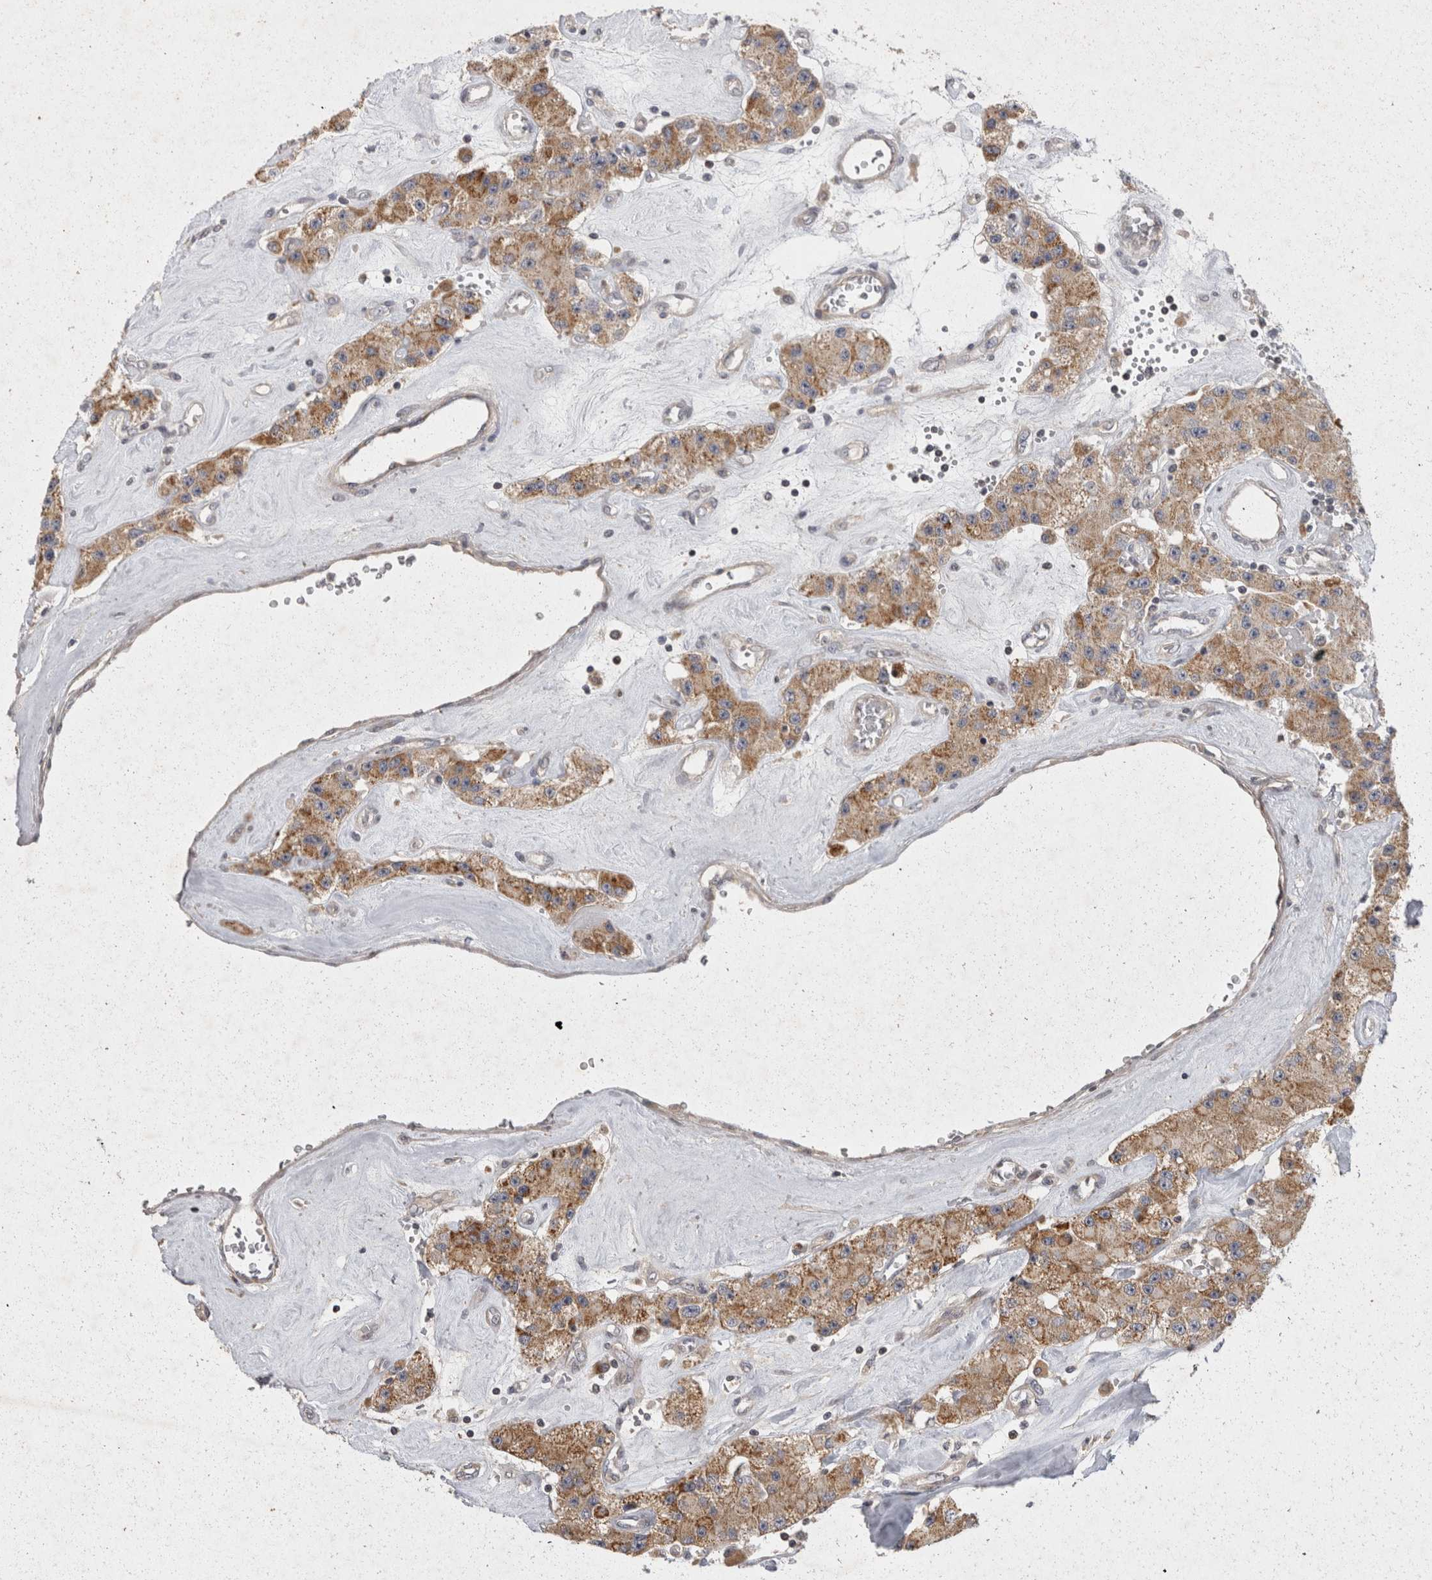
{"staining": {"intensity": "moderate", "quantity": ">75%", "location": "cytoplasmic/membranous"}, "tissue": "carcinoid", "cell_type": "Tumor cells", "image_type": "cancer", "snomed": [{"axis": "morphology", "description": "Carcinoid, malignant, NOS"}, {"axis": "topography", "description": "Pancreas"}], "caption": "Brown immunohistochemical staining in malignant carcinoid exhibits moderate cytoplasmic/membranous positivity in about >75% of tumor cells.", "gene": "ACAT2", "patient": {"sex": "male", "age": 41}}